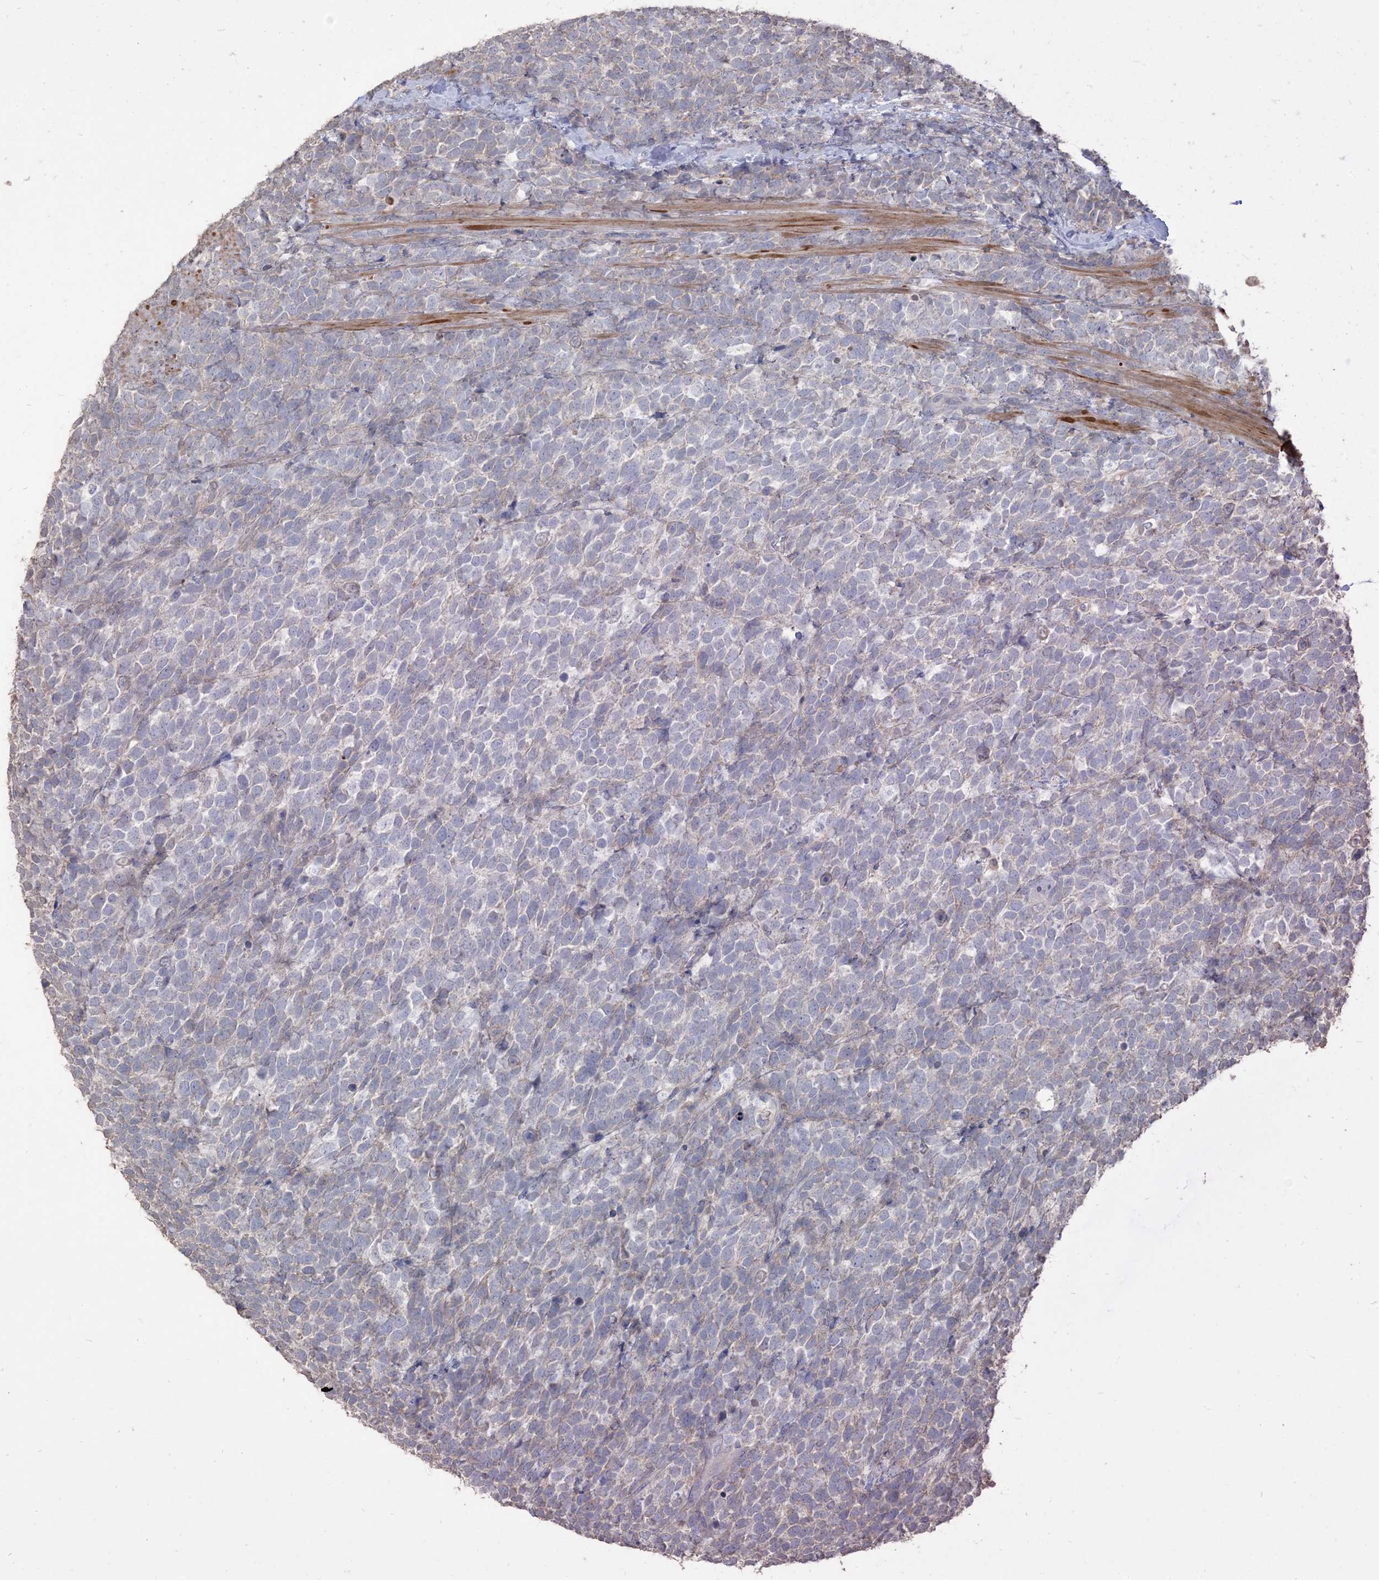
{"staining": {"intensity": "negative", "quantity": "none", "location": "none"}, "tissue": "urothelial cancer", "cell_type": "Tumor cells", "image_type": "cancer", "snomed": [{"axis": "morphology", "description": "Urothelial carcinoma, High grade"}, {"axis": "topography", "description": "Urinary bladder"}], "caption": "High power microscopy micrograph of an immunohistochemistry (IHC) histopathology image of urothelial cancer, revealing no significant staining in tumor cells.", "gene": "RNF175", "patient": {"sex": "female", "age": 82}}